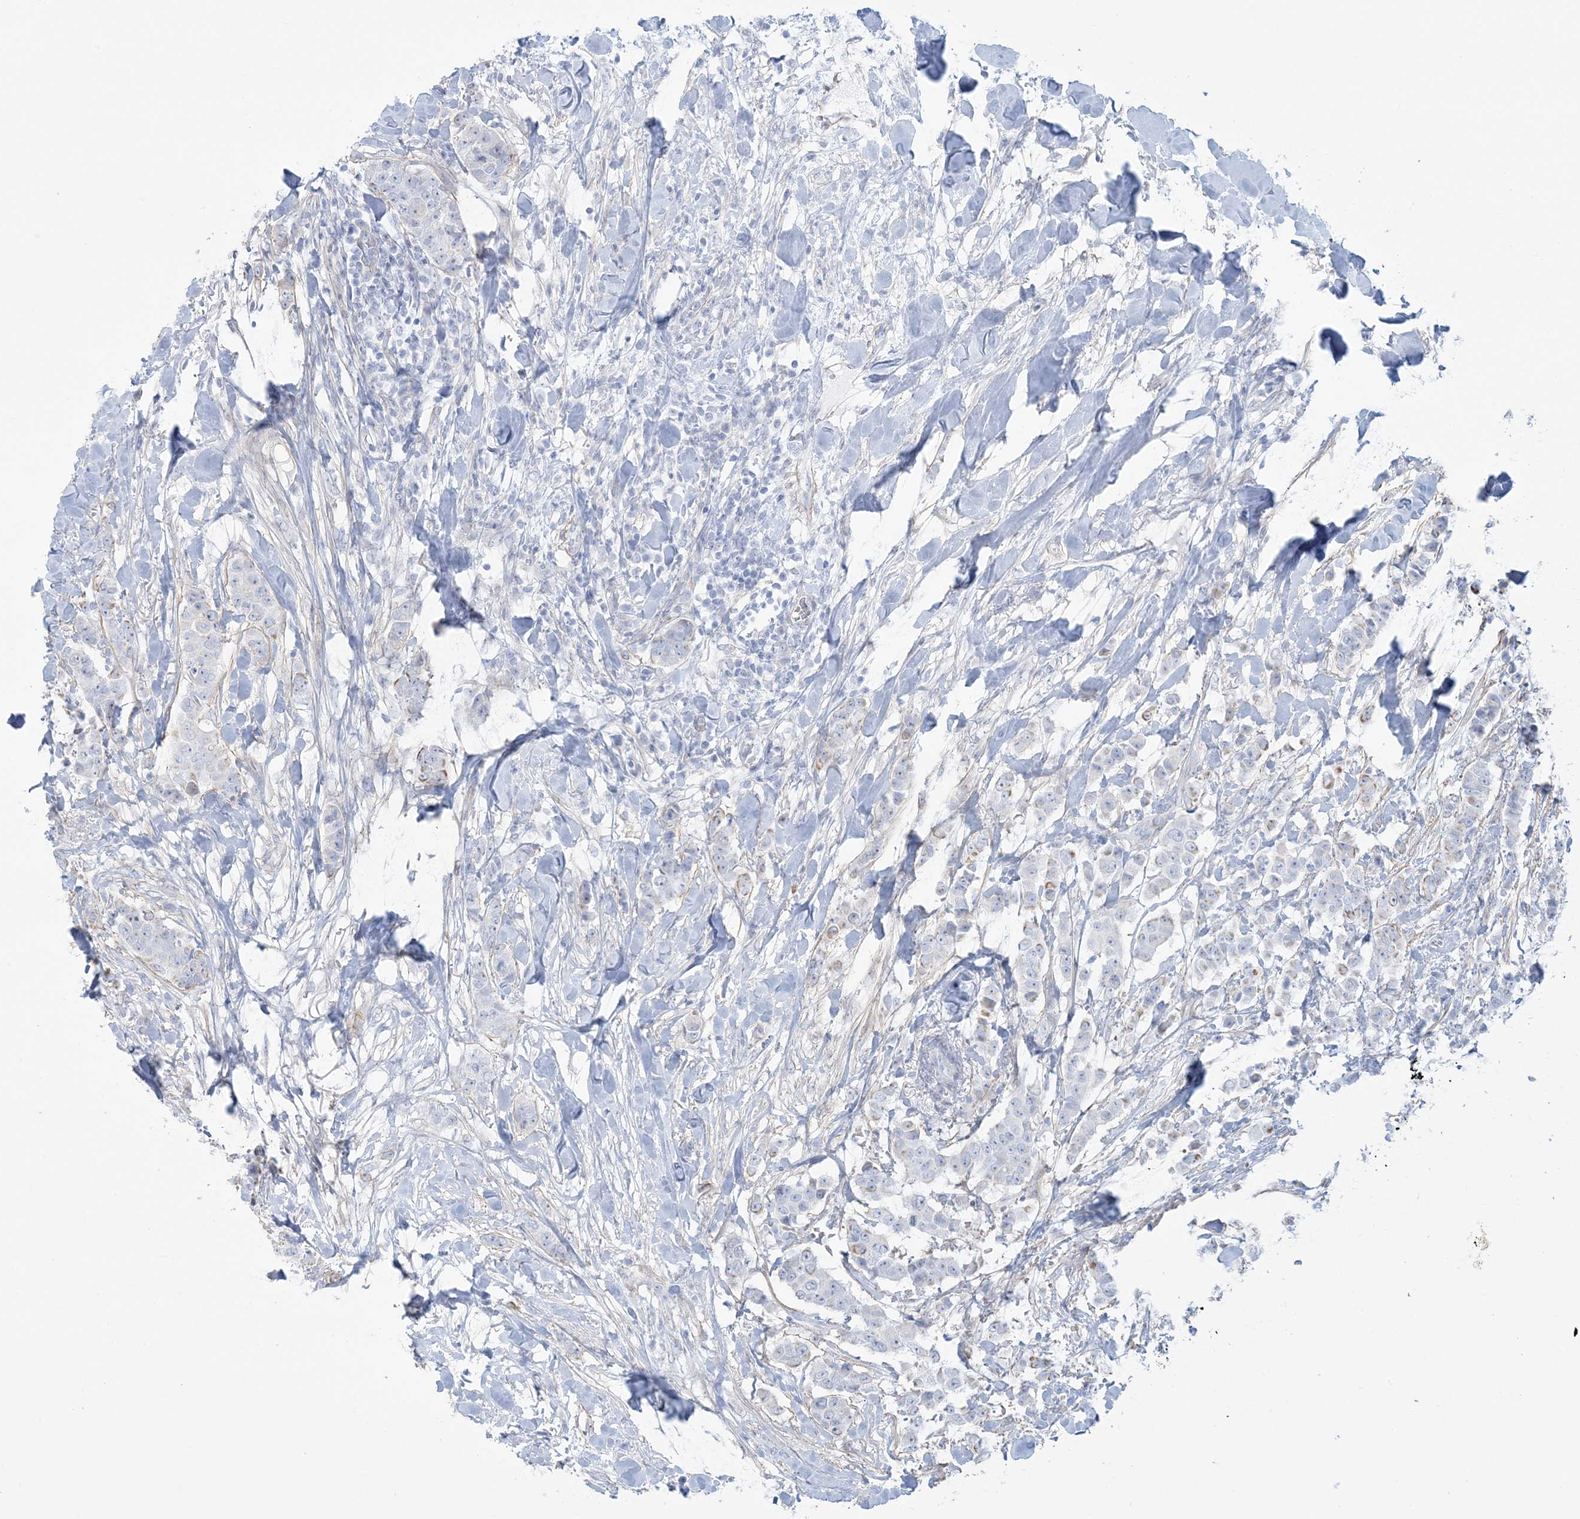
{"staining": {"intensity": "negative", "quantity": "none", "location": "none"}, "tissue": "breast cancer", "cell_type": "Tumor cells", "image_type": "cancer", "snomed": [{"axis": "morphology", "description": "Duct carcinoma"}, {"axis": "topography", "description": "Breast"}], "caption": "Immunohistochemistry (IHC) of human breast cancer (infiltrating ductal carcinoma) demonstrates no positivity in tumor cells. Nuclei are stained in blue.", "gene": "AGXT", "patient": {"sex": "female", "age": 40}}